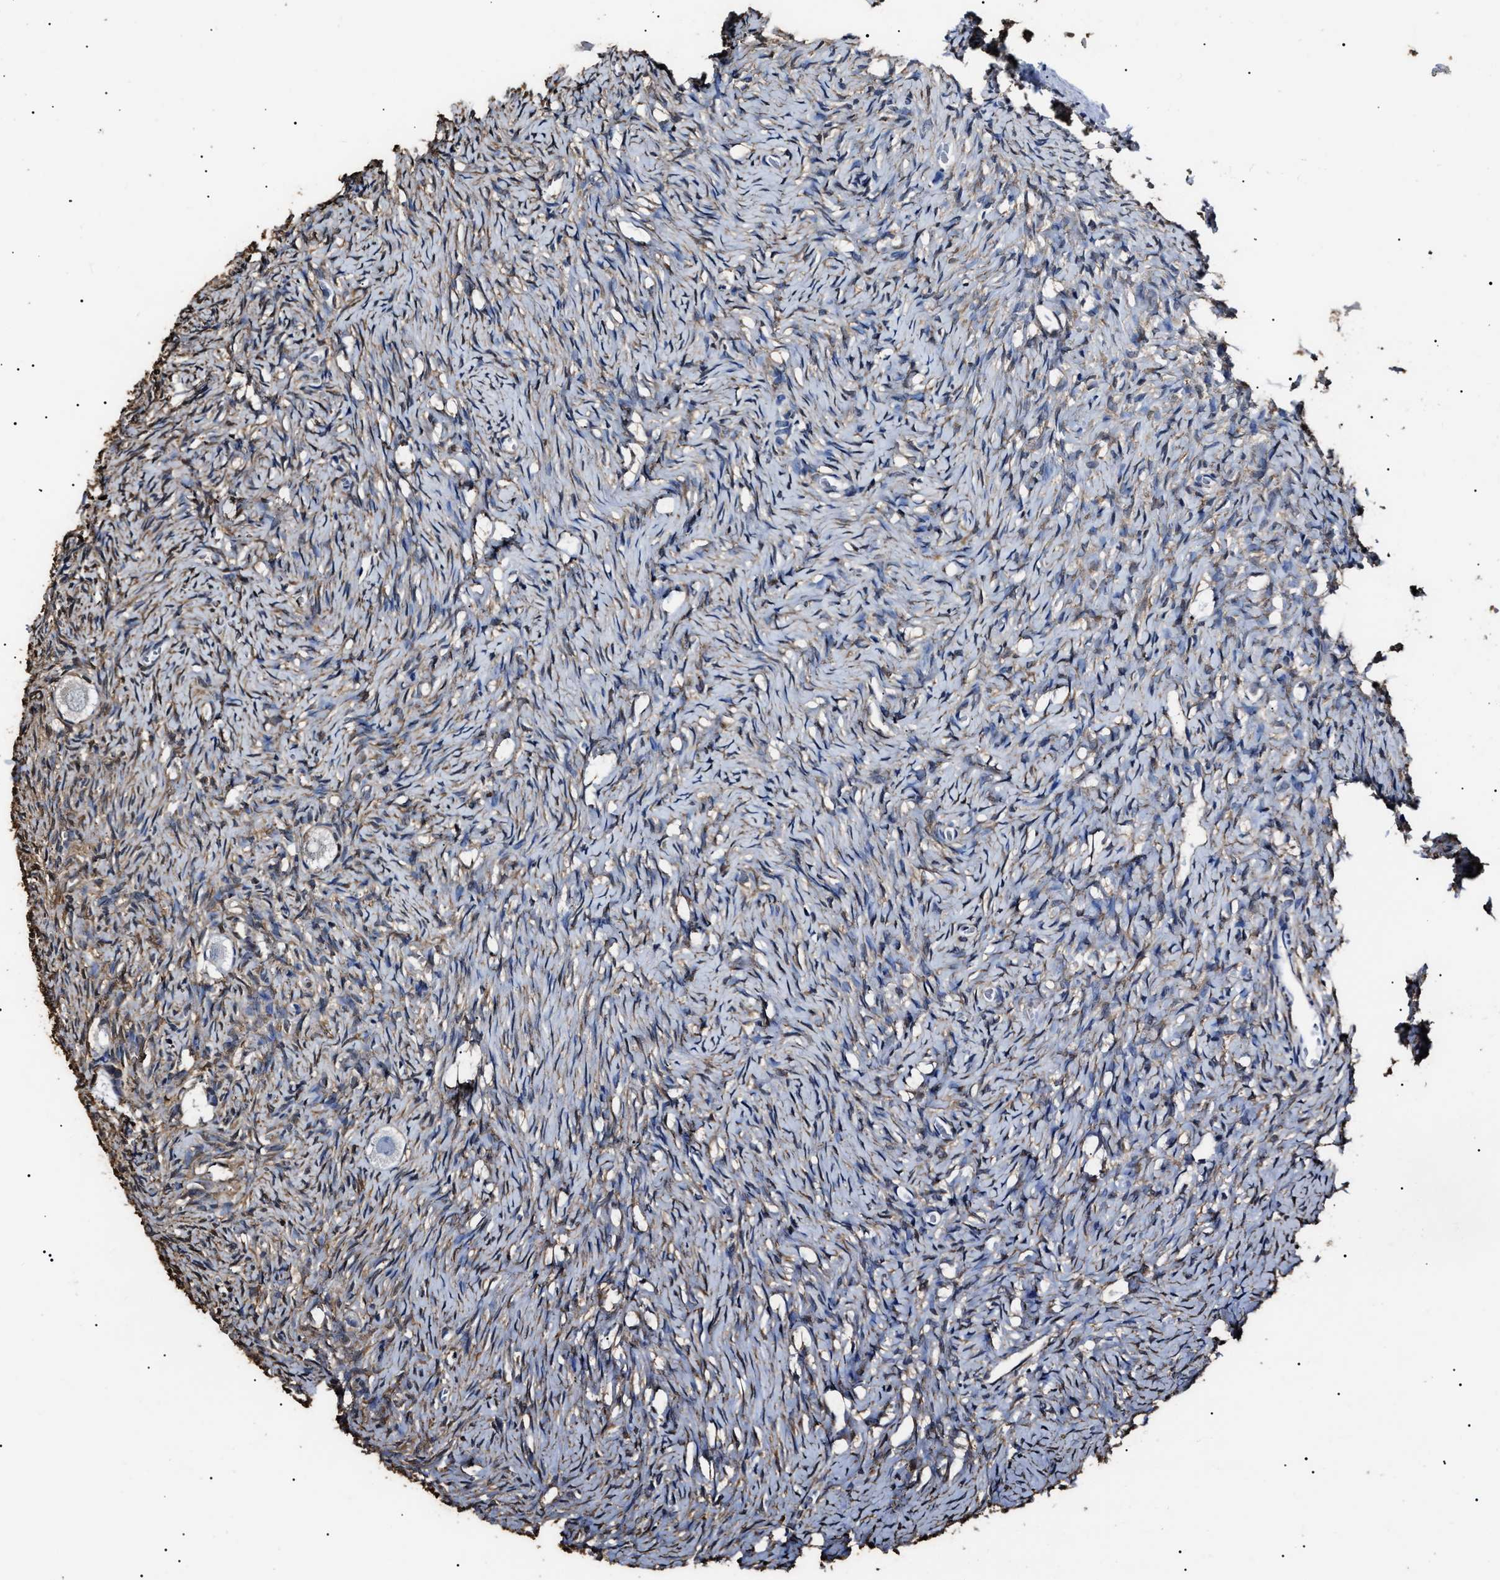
{"staining": {"intensity": "negative", "quantity": "none", "location": "none"}, "tissue": "ovary", "cell_type": "Follicle cells", "image_type": "normal", "snomed": [{"axis": "morphology", "description": "Normal tissue, NOS"}, {"axis": "topography", "description": "Ovary"}], "caption": "The IHC image has no significant positivity in follicle cells of ovary. (Stains: DAB (3,3'-diaminobenzidine) IHC with hematoxylin counter stain, Microscopy: brightfield microscopy at high magnification).", "gene": "ALDH1A1", "patient": {"sex": "female", "age": 27}}